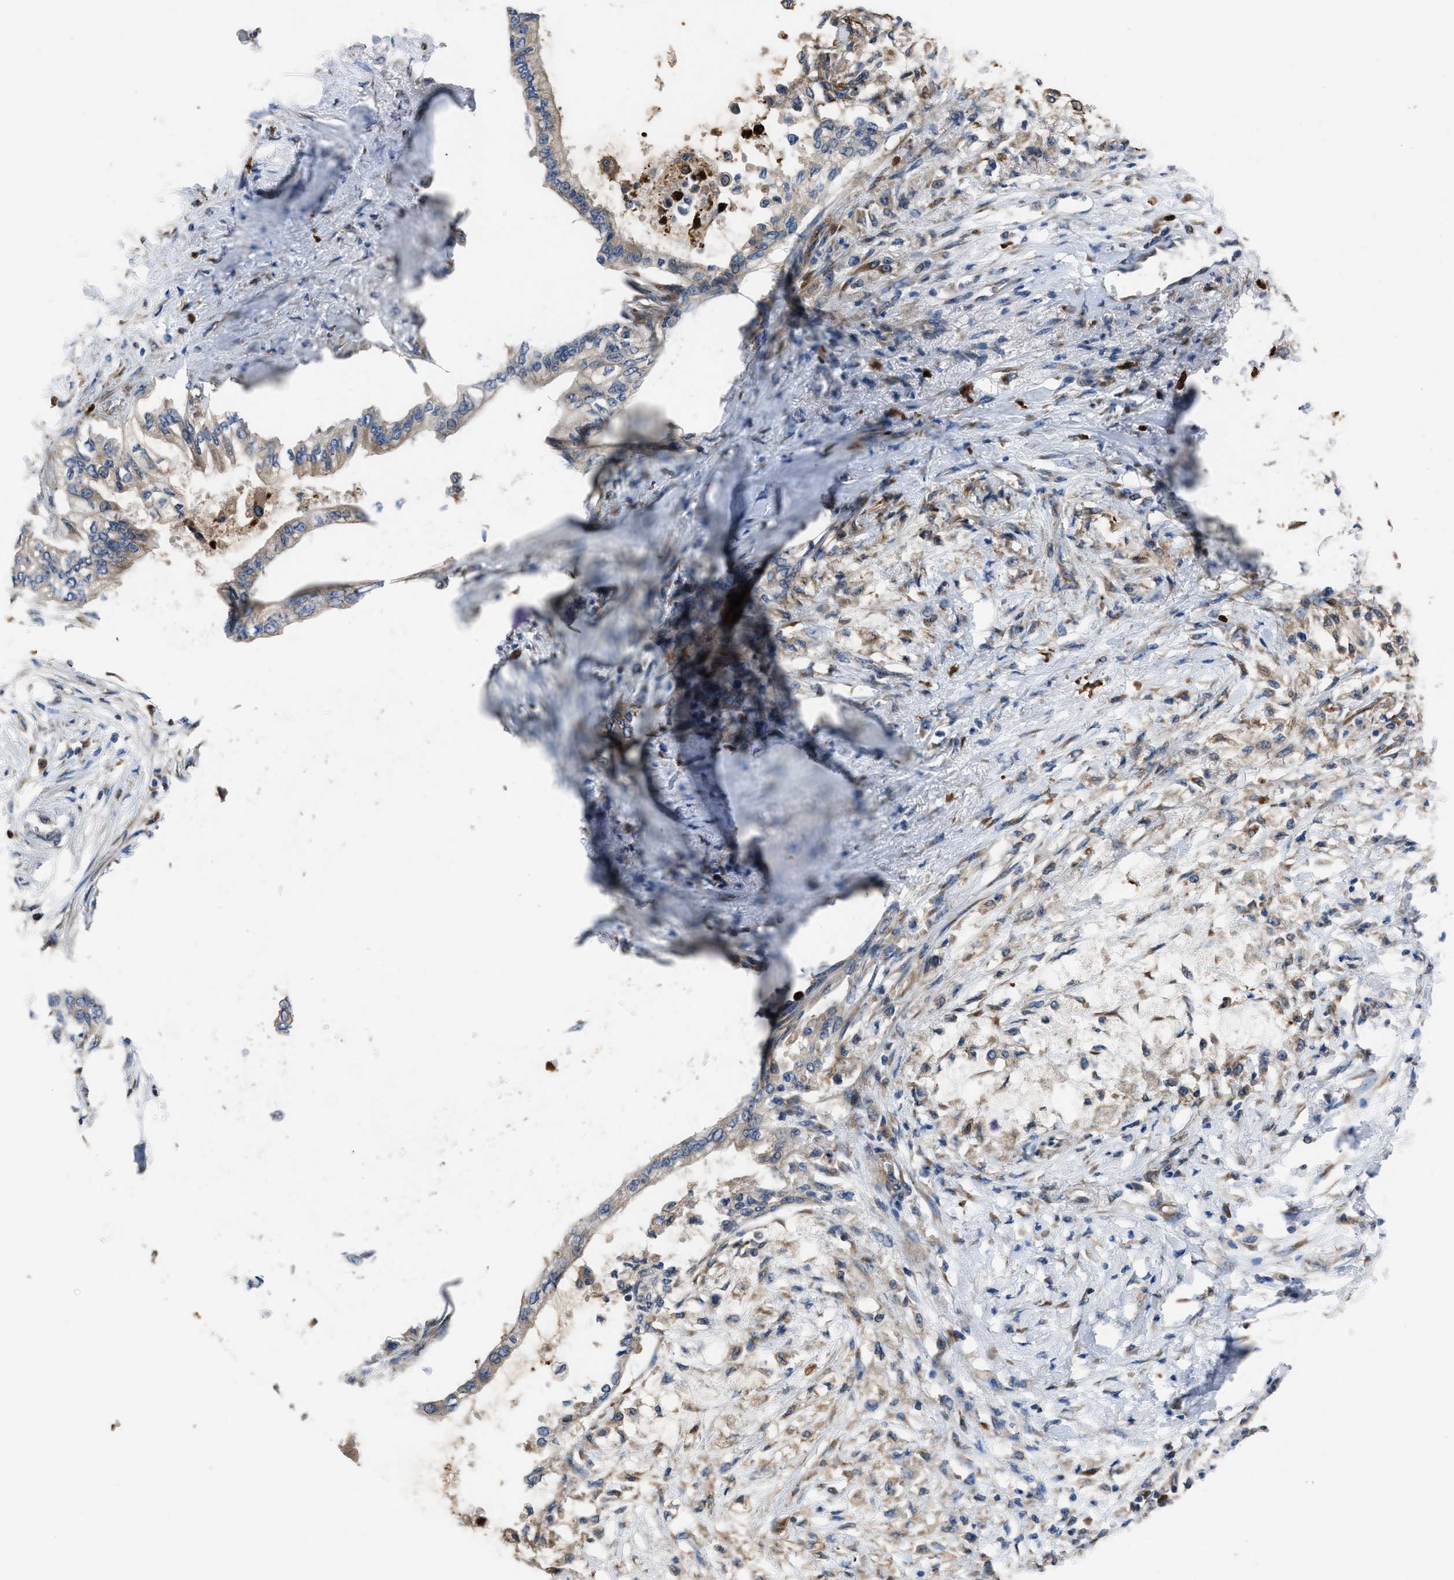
{"staining": {"intensity": "weak", "quantity": ">75%", "location": "cytoplasmic/membranous"}, "tissue": "pancreatic cancer", "cell_type": "Tumor cells", "image_type": "cancer", "snomed": [{"axis": "morphology", "description": "Normal tissue, NOS"}, {"axis": "morphology", "description": "Adenocarcinoma, NOS"}, {"axis": "topography", "description": "Pancreas"}, {"axis": "topography", "description": "Duodenum"}], "caption": "High-magnification brightfield microscopy of adenocarcinoma (pancreatic) stained with DAB (brown) and counterstained with hematoxylin (blue). tumor cells exhibit weak cytoplasmic/membranous expression is identified in approximately>75% of cells.", "gene": "ANGPT1", "patient": {"sex": "female", "age": 60}}